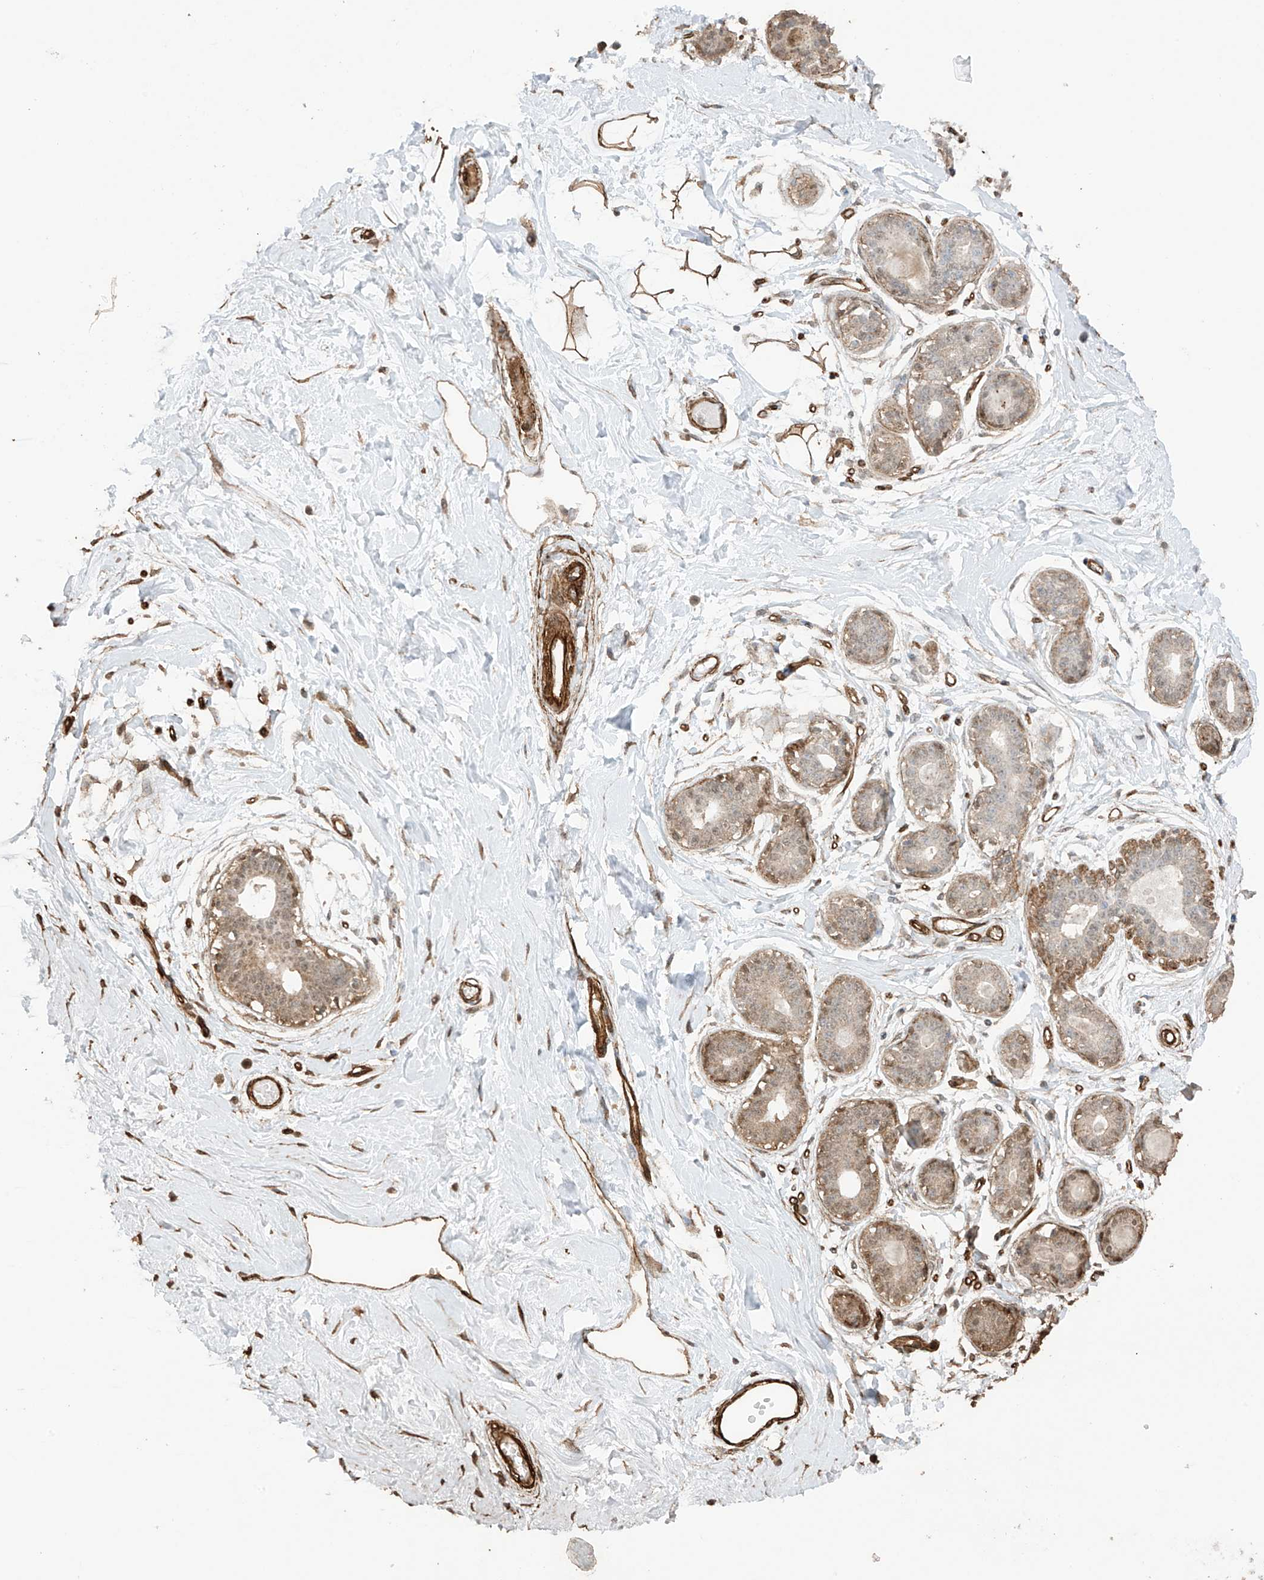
{"staining": {"intensity": "moderate", "quantity": ">75%", "location": "cytoplasmic/membranous"}, "tissue": "breast", "cell_type": "Adipocytes", "image_type": "normal", "snomed": [{"axis": "morphology", "description": "Normal tissue, NOS"}, {"axis": "topography", "description": "Breast"}], "caption": "Breast stained for a protein (brown) exhibits moderate cytoplasmic/membranous positive staining in approximately >75% of adipocytes.", "gene": "TTLL5", "patient": {"sex": "female", "age": 45}}